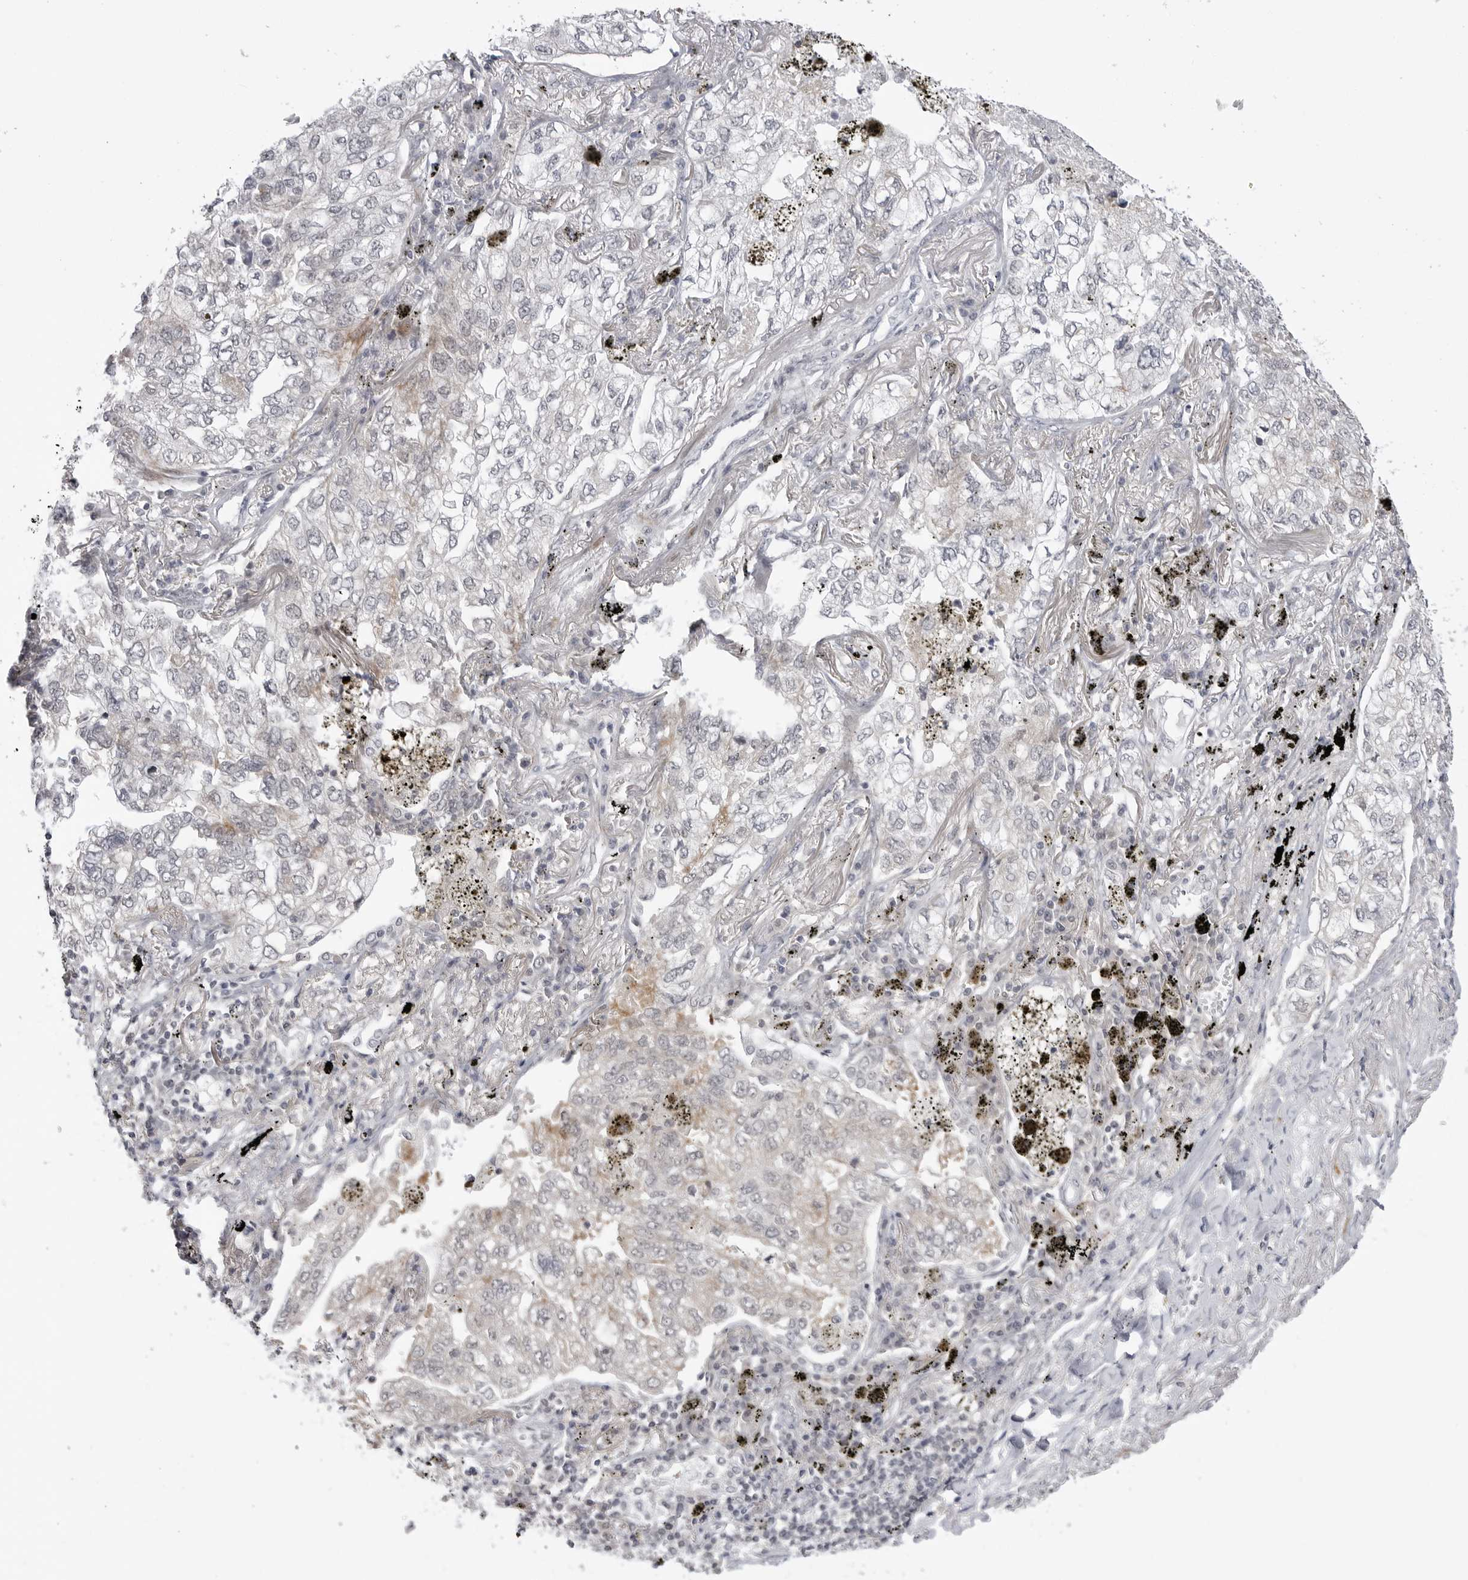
{"staining": {"intensity": "negative", "quantity": "none", "location": "none"}, "tissue": "lung cancer", "cell_type": "Tumor cells", "image_type": "cancer", "snomed": [{"axis": "morphology", "description": "Adenocarcinoma, NOS"}, {"axis": "topography", "description": "Lung"}], "caption": "This image is of lung cancer stained with immunohistochemistry to label a protein in brown with the nuclei are counter-stained blue. There is no positivity in tumor cells.", "gene": "ADAMTS5", "patient": {"sex": "male", "age": 65}}